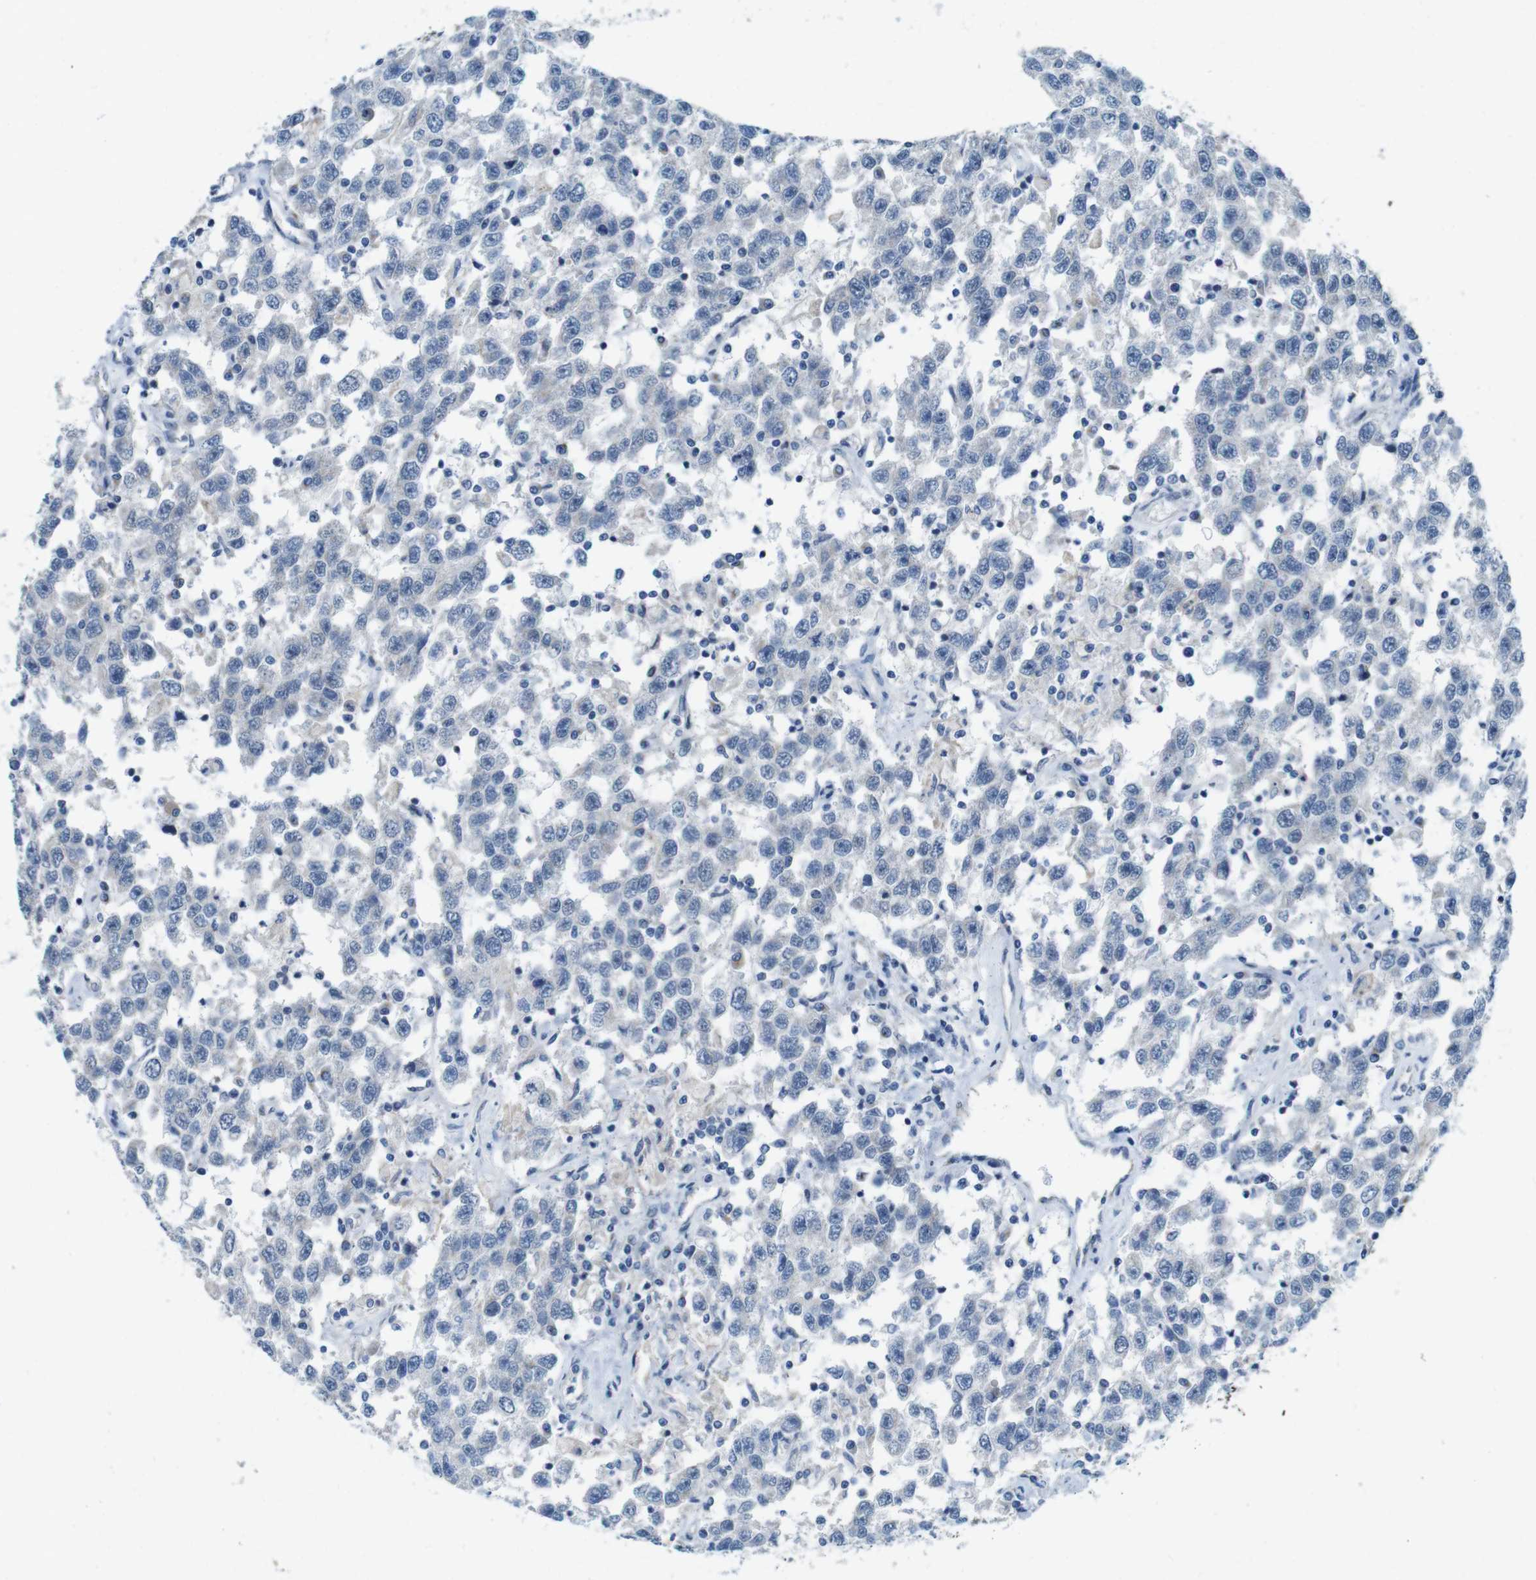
{"staining": {"intensity": "negative", "quantity": "none", "location": "none"}, "tissue": "testis cancer", "cell_type": "Tumor cells", "image_type": "cancer", "snomed": [{"axis": "morphology", "description": "Seminoma, NOS"}, {"axis": "topography", "description": "Testis"}], "caption": "This is an immunohistochemistry image of human testis seminoma. There is no positivity in tumor cells.", "gene": "SKI", "patient": {"sex": "male", "age": 41}}